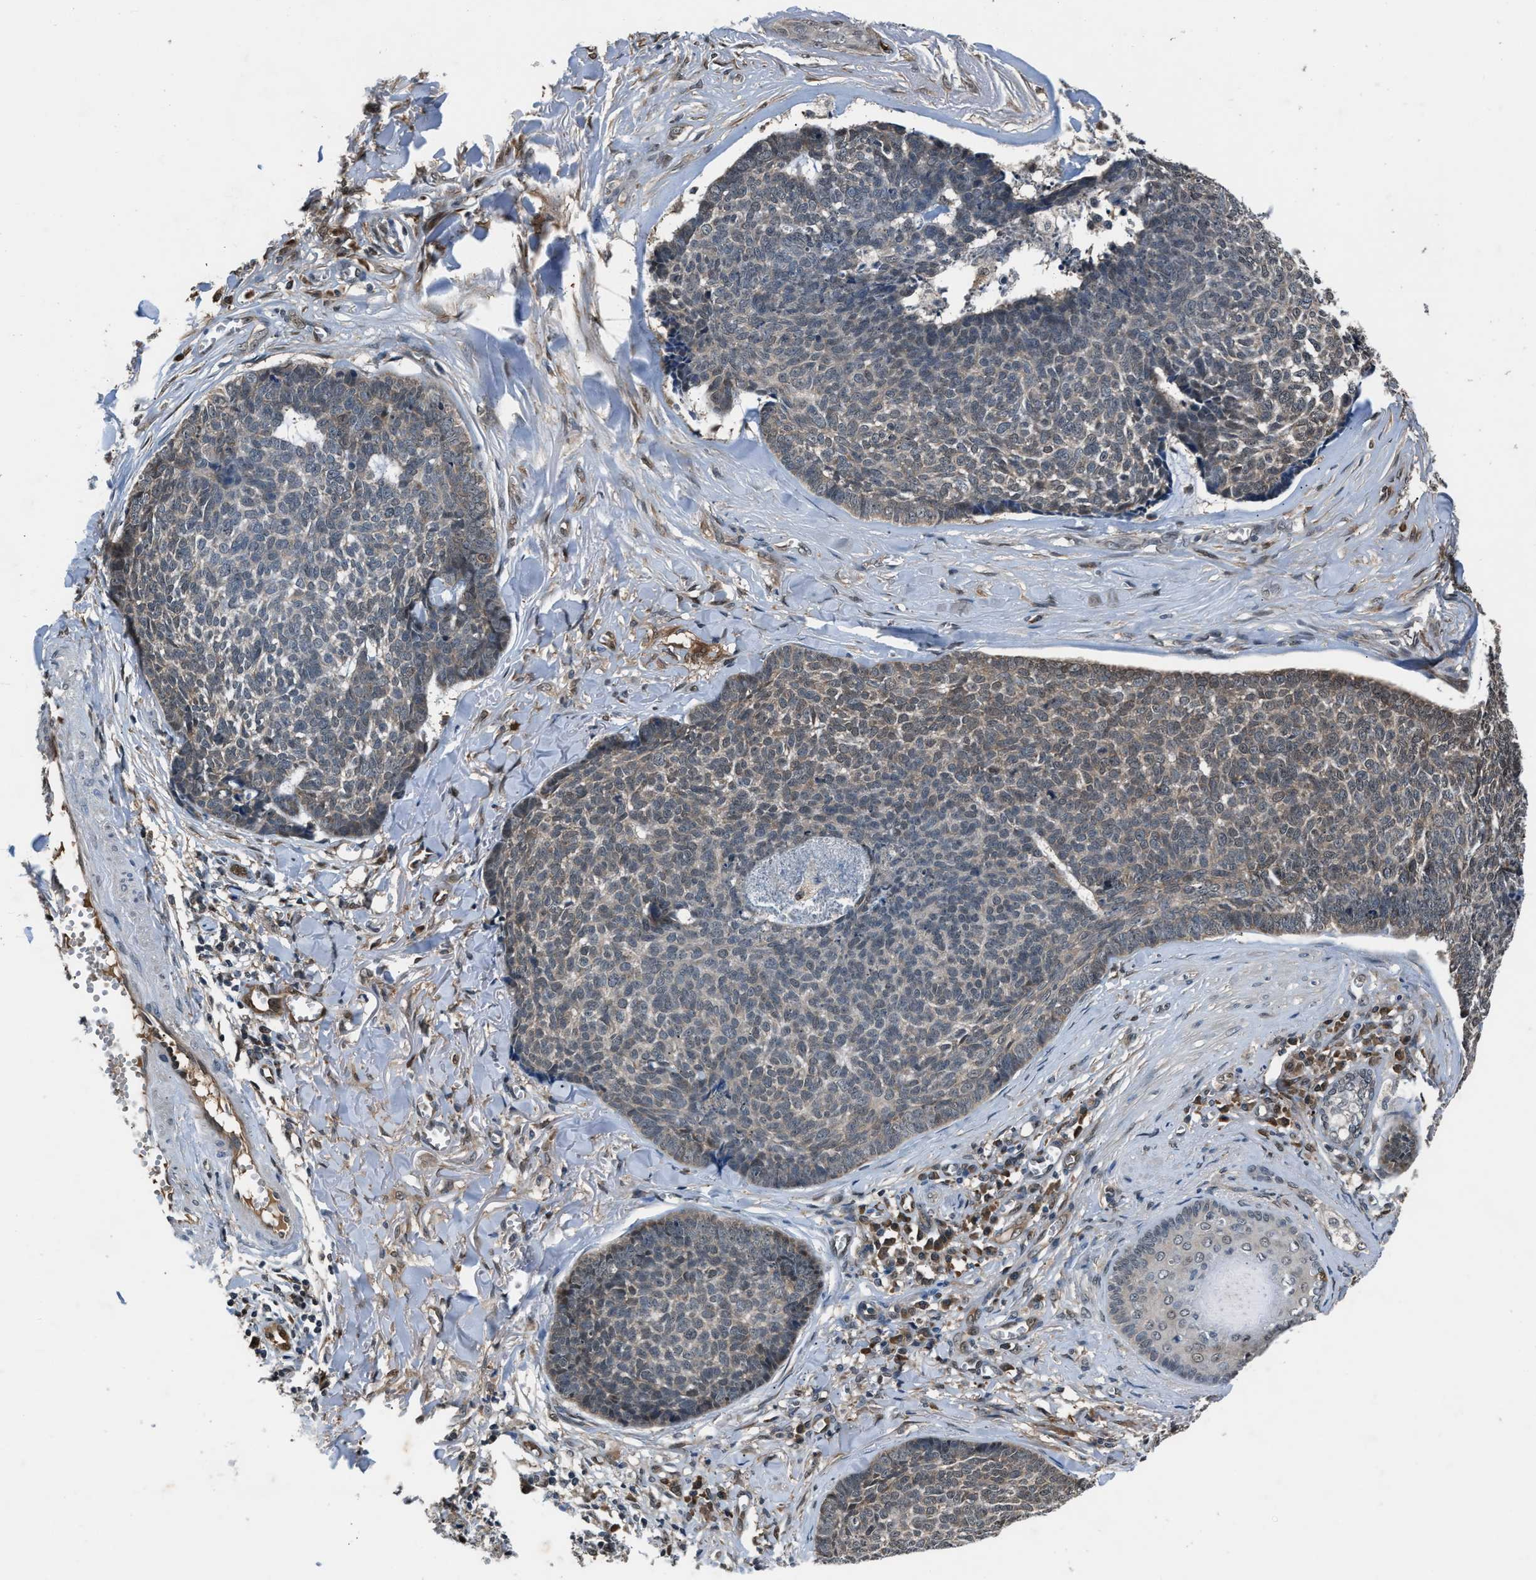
{"staining": {"intensity": "weak", "quantity": "<25%", "location": "cytoplasmic/membranous"}, "tissue": "skin cancer", "cell_type": "Tumor cells", "image_type": "cancer", "snomed": [{"axis": "morphology", "description": "Basal cell carcinoma"}, {"axis": "topography", "description": "Skin"}], "caption": "Skin cancer (basal cell carcinoma) was stained to show a protein in brown. There is no significant positivity in tumor cells.", "gene": "TP53I3", "patient": {"sex": "male", "age": 84}}